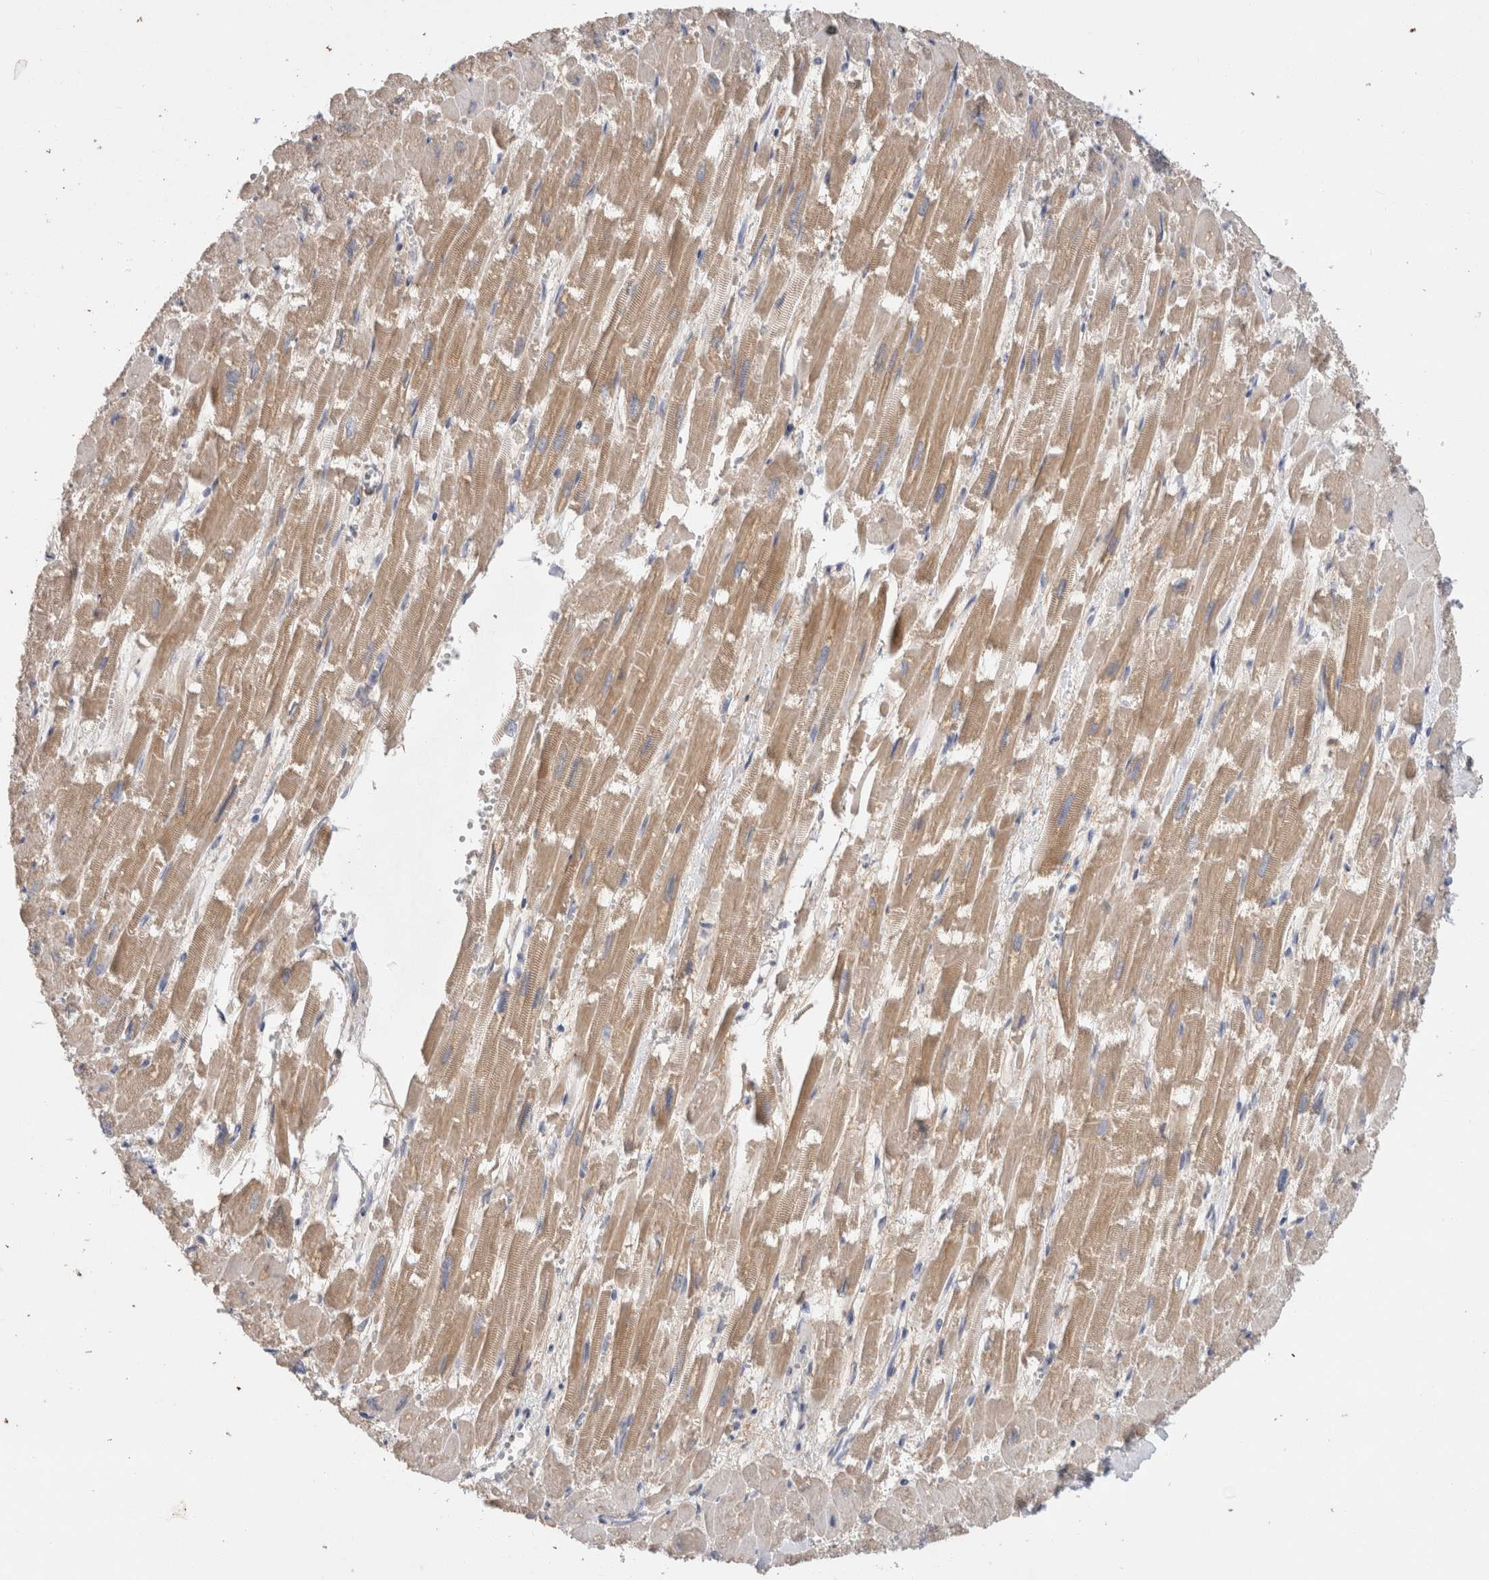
{"staining": {"intensity": "moderate", "quantity": ">75%", "location": "cytoplasmic/membranous"}, "tissue": "heart muscle", "cell_type": "Cardiomyocytes", "image_type": "normal", "snomed": [{"axis": "morphology", "description": "Normal tissue, NOS"}, {"axis": "topography", "description": "Heart"}], "caption": "Immunohistochemistry (IHC) of unremarkable heart muscle exhibits medium levels of moderate cytoplasmic/membranous positivity in about >75% of cardiomyocytes. (DAB (3,3'-diaminobenzidine) IHC, brown staining for protein, blue staining for nuclei).", "gene": "IARS2", "patient": {"sex": "male", "age": 54}}